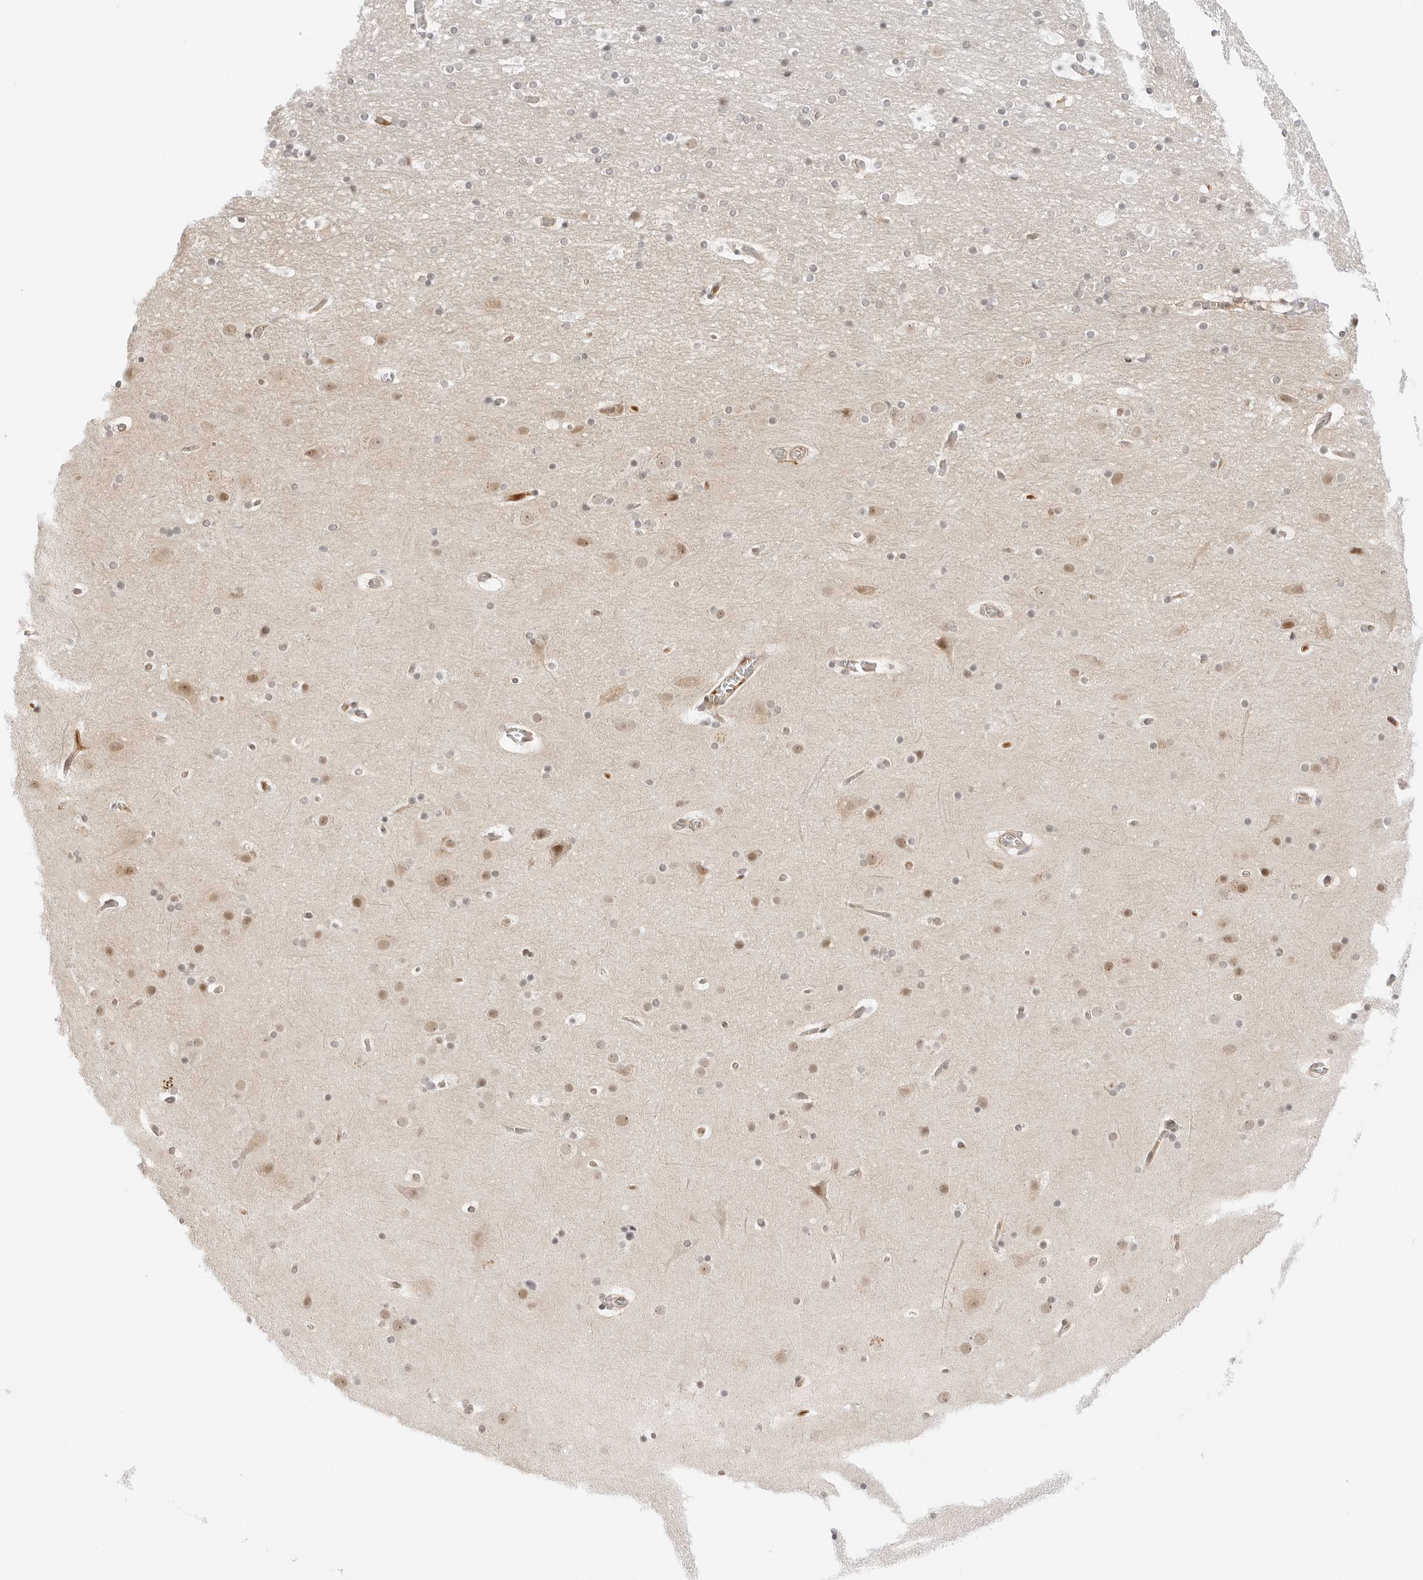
{"staining": {"intensity": "weak", "quantity": ">75%", "location": "cytoplasmic/membranous,nuclear"}, "tissue": "cerebral cortex", "cell_type": "Endothelial cells", "image_type": "normal", "snomed": [{"axis": "morphology", "description": "Normal tissue, NOS"}, {"axis": "topography", "description": "Cerebral cortex"}], "caption": "Cerebral cortex stained with a protein marker exhibits weak staining in endothelial cells.", "gene": "MED18", "patient": {"sex": "male", "age": 57}}